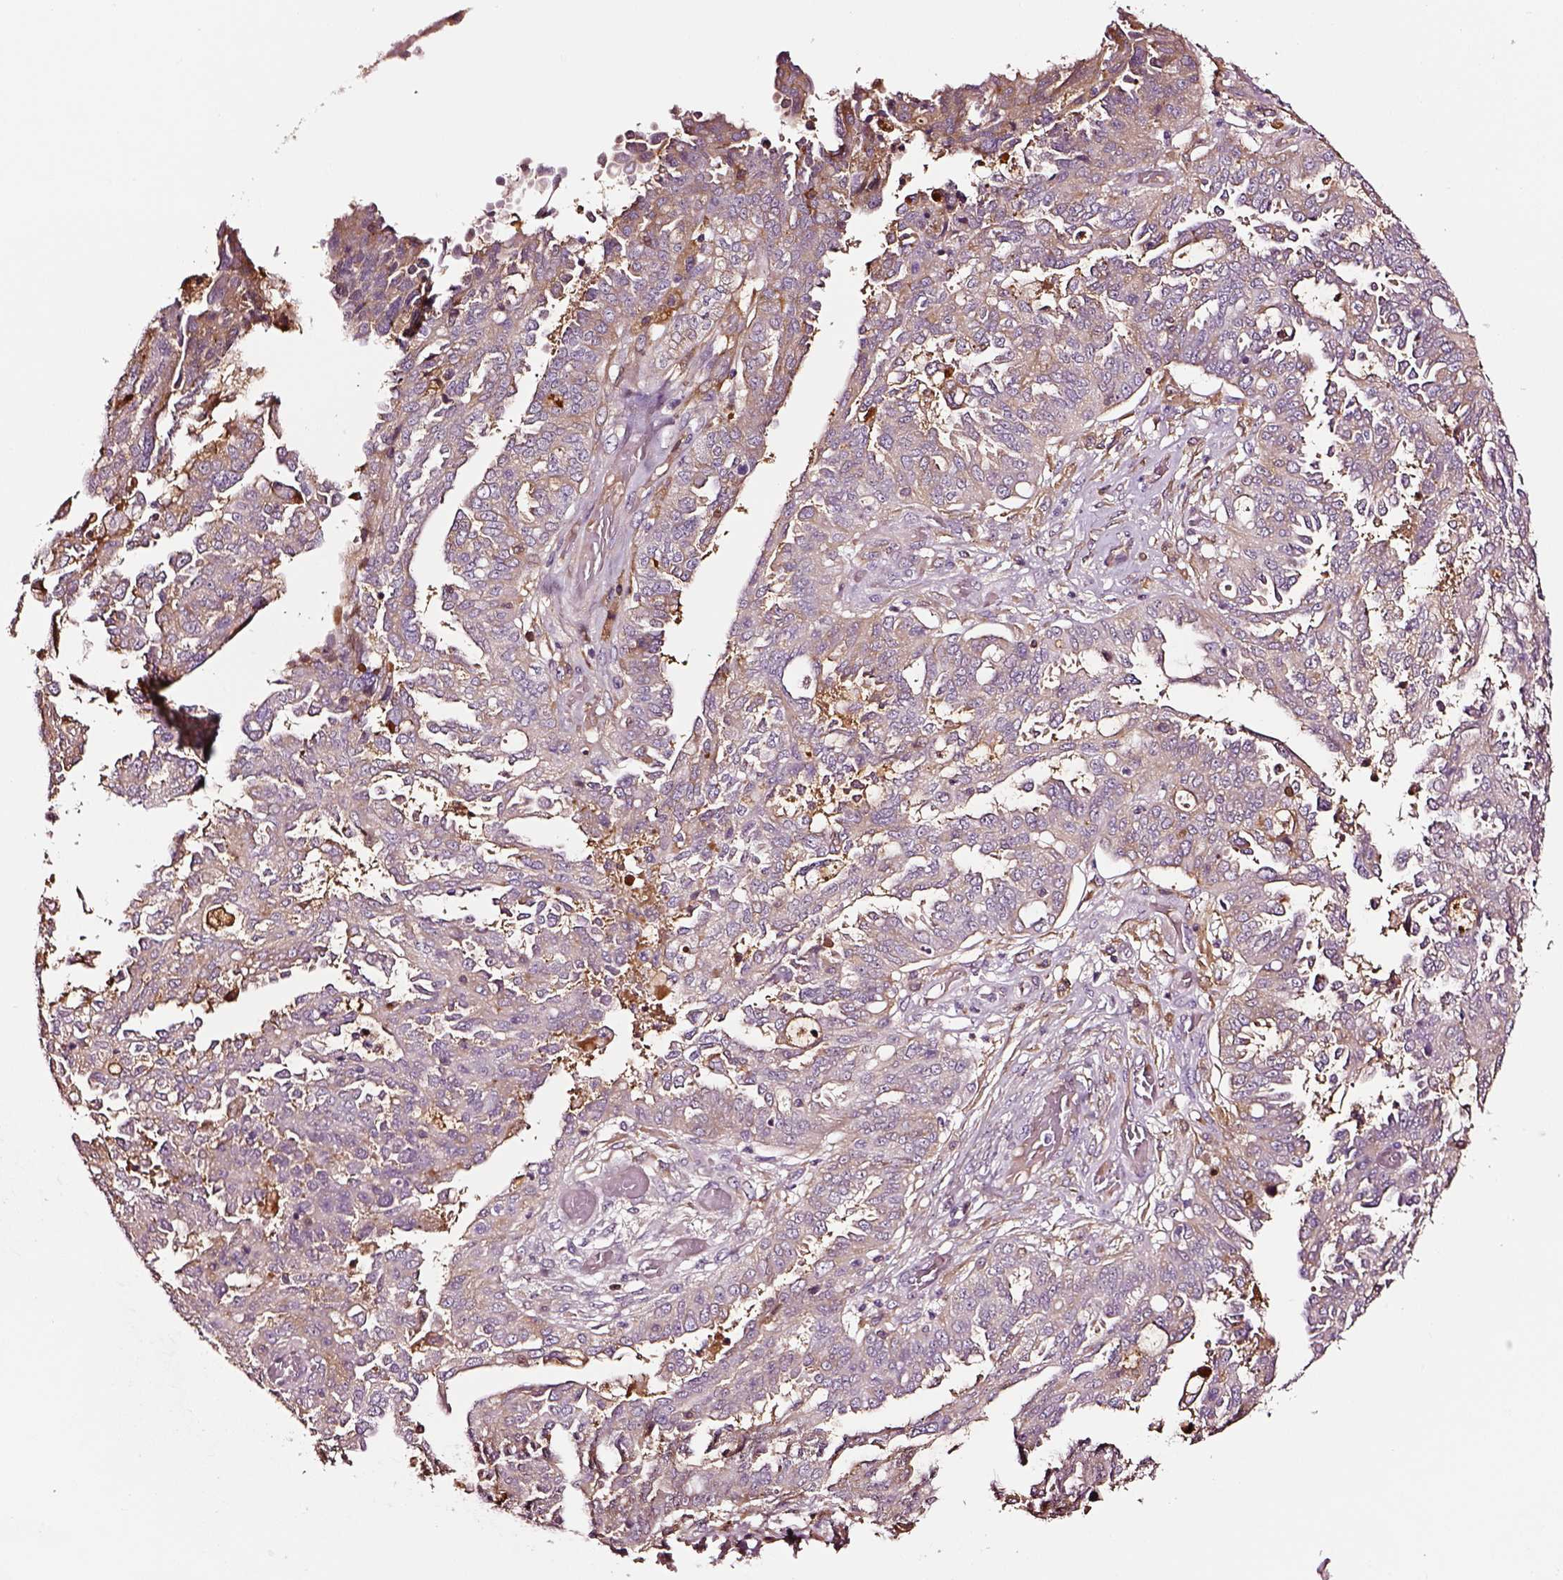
{"staining": {"intensity": "weak", "quantity": ">75%", "location": "cytoplasmic/membranous"}, "tissue": "ovarian cancer", "cell_type": "Tumor cells", "image_type": "cancer", "snomed": [{"axis": "morphology", "description": "Cystadenocarcinoma, serous, NOS"}, {"axis": "topography", "description": "Ovary"}], "caption": "Immunohistochemical staining of human ovarian cancer demonstrates low levels of weak cytoplasmic/membranous protein positivity in about >75% of tumor cells. The staining is performed using DAB (3,3'-diaminobenzidine) brown chromogen to label protein expression. The nuclei are counter-stained blue using hematoxylin.", "gene": "TF", "patient": {"sex": "female", "age": 67}}